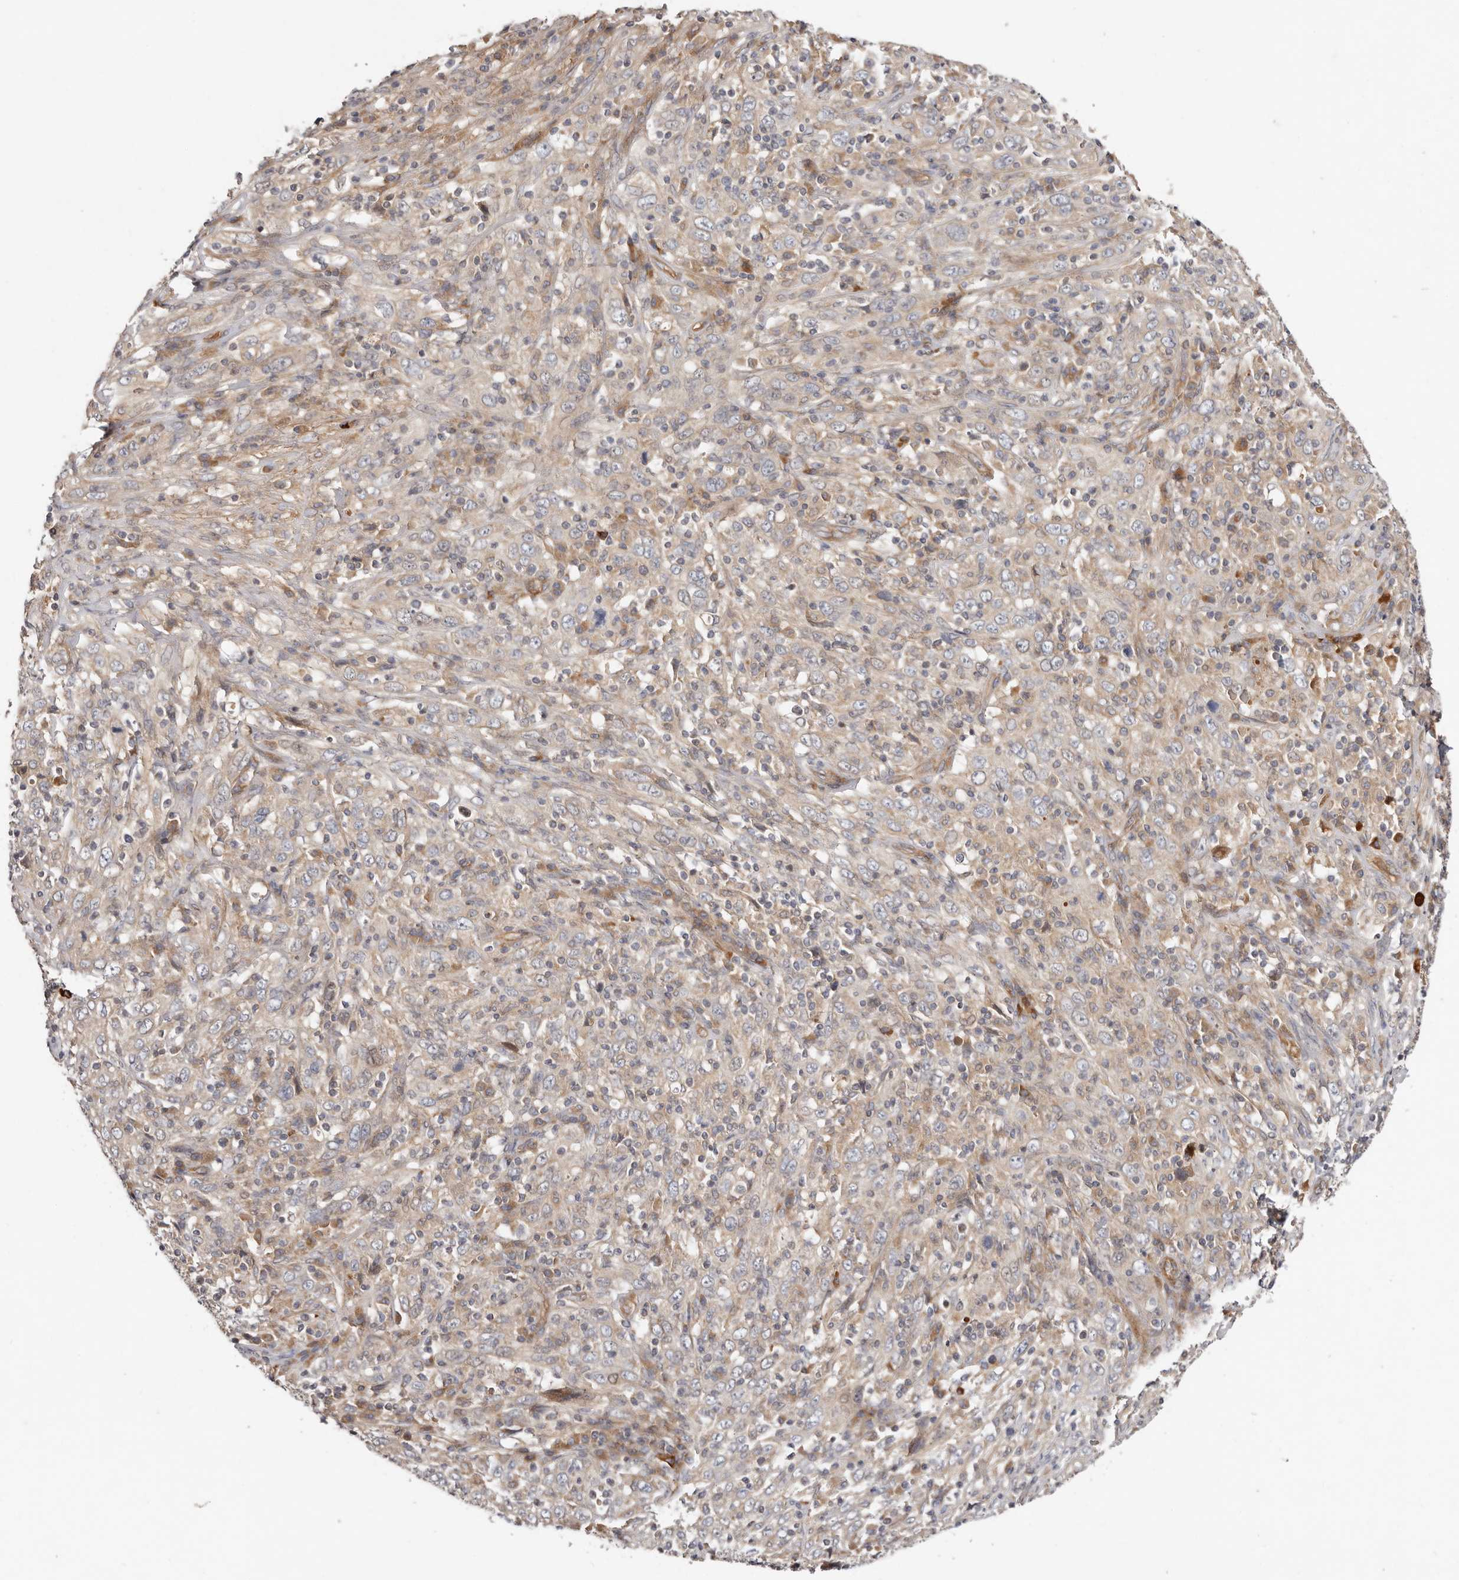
{"staining": {"intensity": "weak", "quantity": "<25%", "location": "cytoplasmic/membranous"}, "tissue": "cervical cancer", "cell_type": "Tumor cells", "image_type": "cancer", "snomed": [{"axis": "morphology", "description": "Squamous cell carcinoma, NOS"}, {"axis": "topography", "description": "Cervix"}], "caption": "The micrograph displays no staining of tumor cells in cervical cancer. (Stains: DAB (3,3'-diaminobenzidine) immunohistochemistry with hematoxylin counter stain, Microscopy: brightfield microscopy at high magnification).", "gene": "MACF1", "patient": {"sex": "female", "age": 46}}